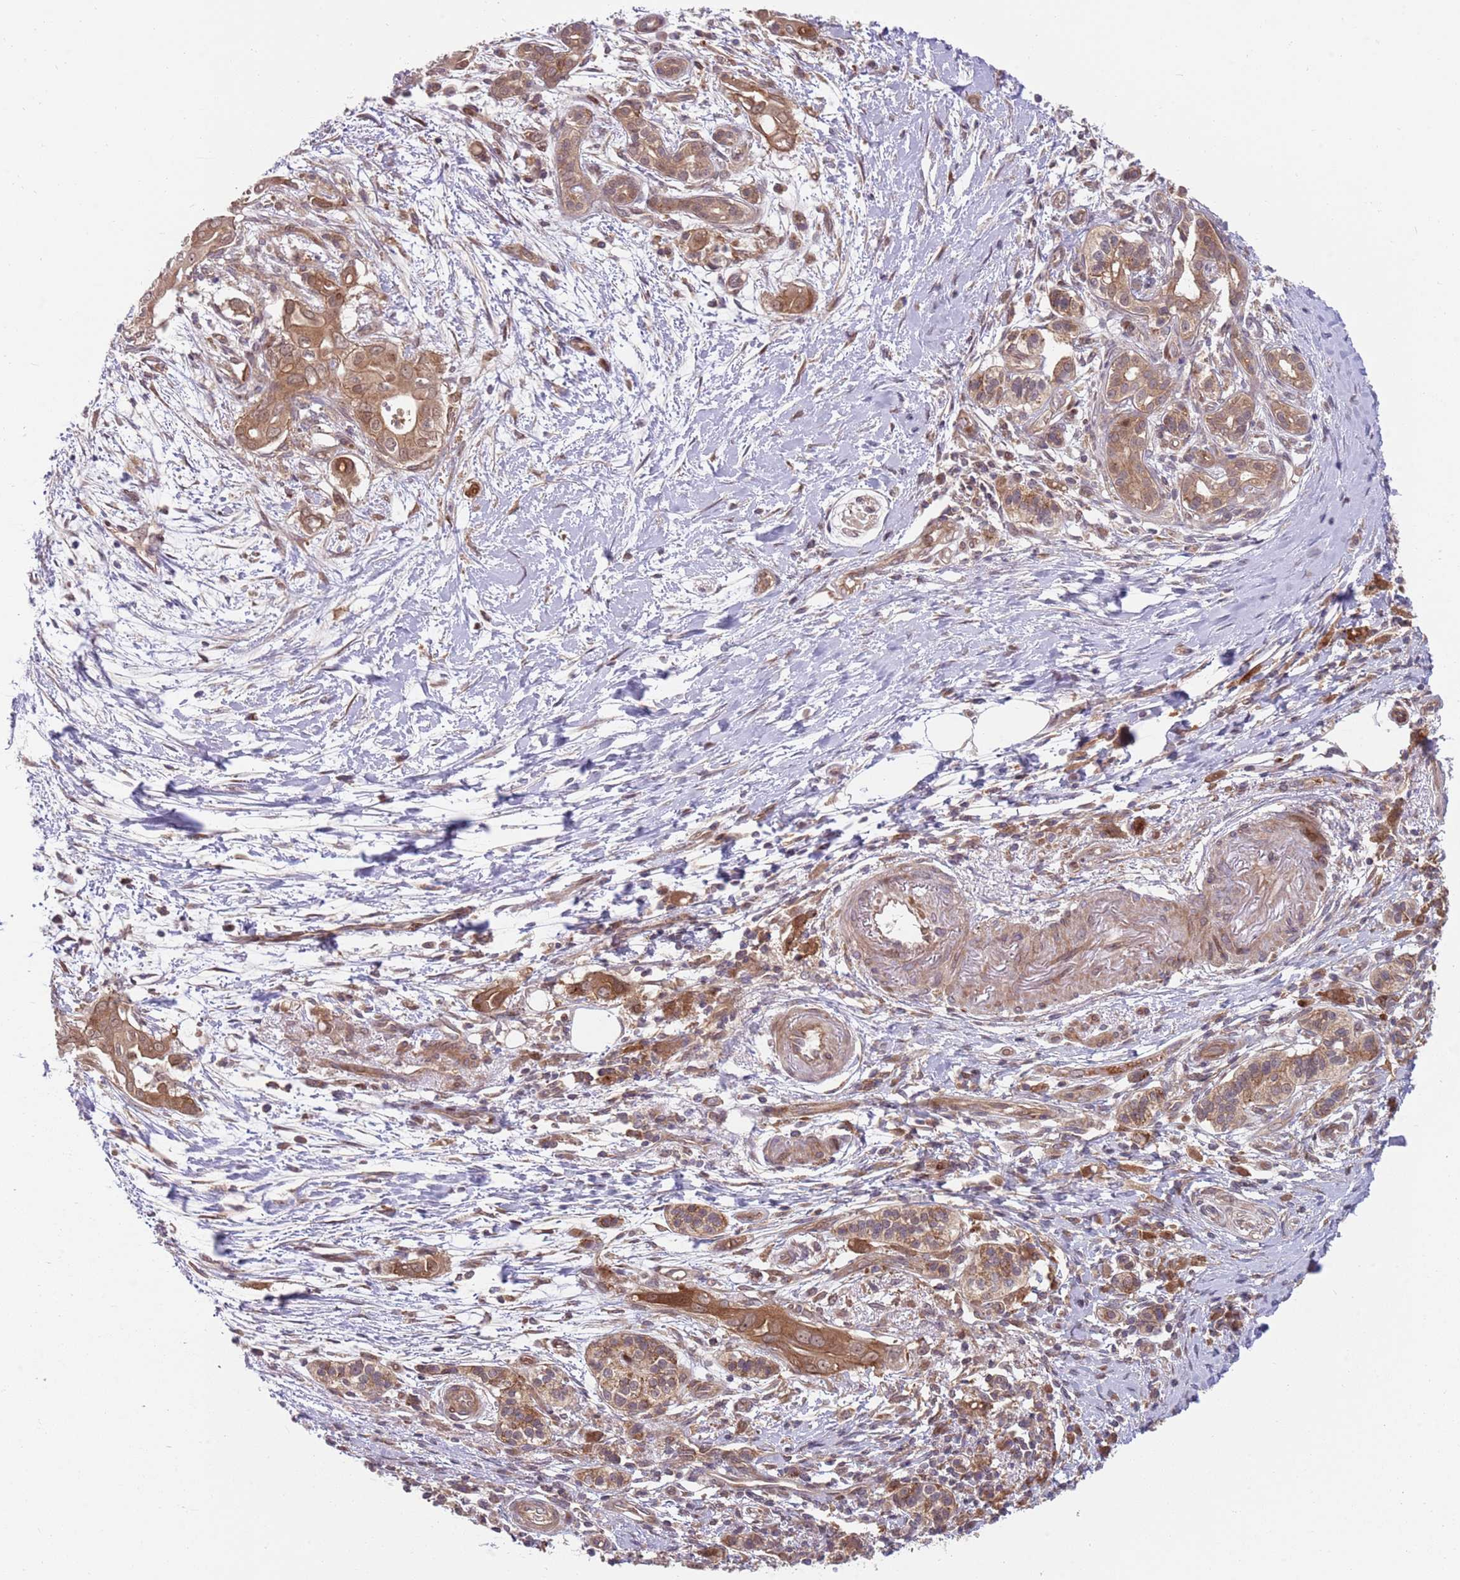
{"staining": {"intensity": "moderate", "quantity": ">75%", "location": "cytoplasmic/membranous,nuclear"}, "tissue": "pancreatic cancer", "cell_type": "Tumor cells", "image_type": "cancer", "snomed": [{"axis": "morphology", "description": "Adenocarcinoma, NOS"}, {"axis": "topography", "description": "Pancreas"}], "caption": "Tumor cells display moderate cytoplasmic/membranous and nuclear staining in approximately >75% of cells in pancreatic adenocarcinoma.", "gene": "GGA1", "patient": {"sex": "male", "age": 71}}